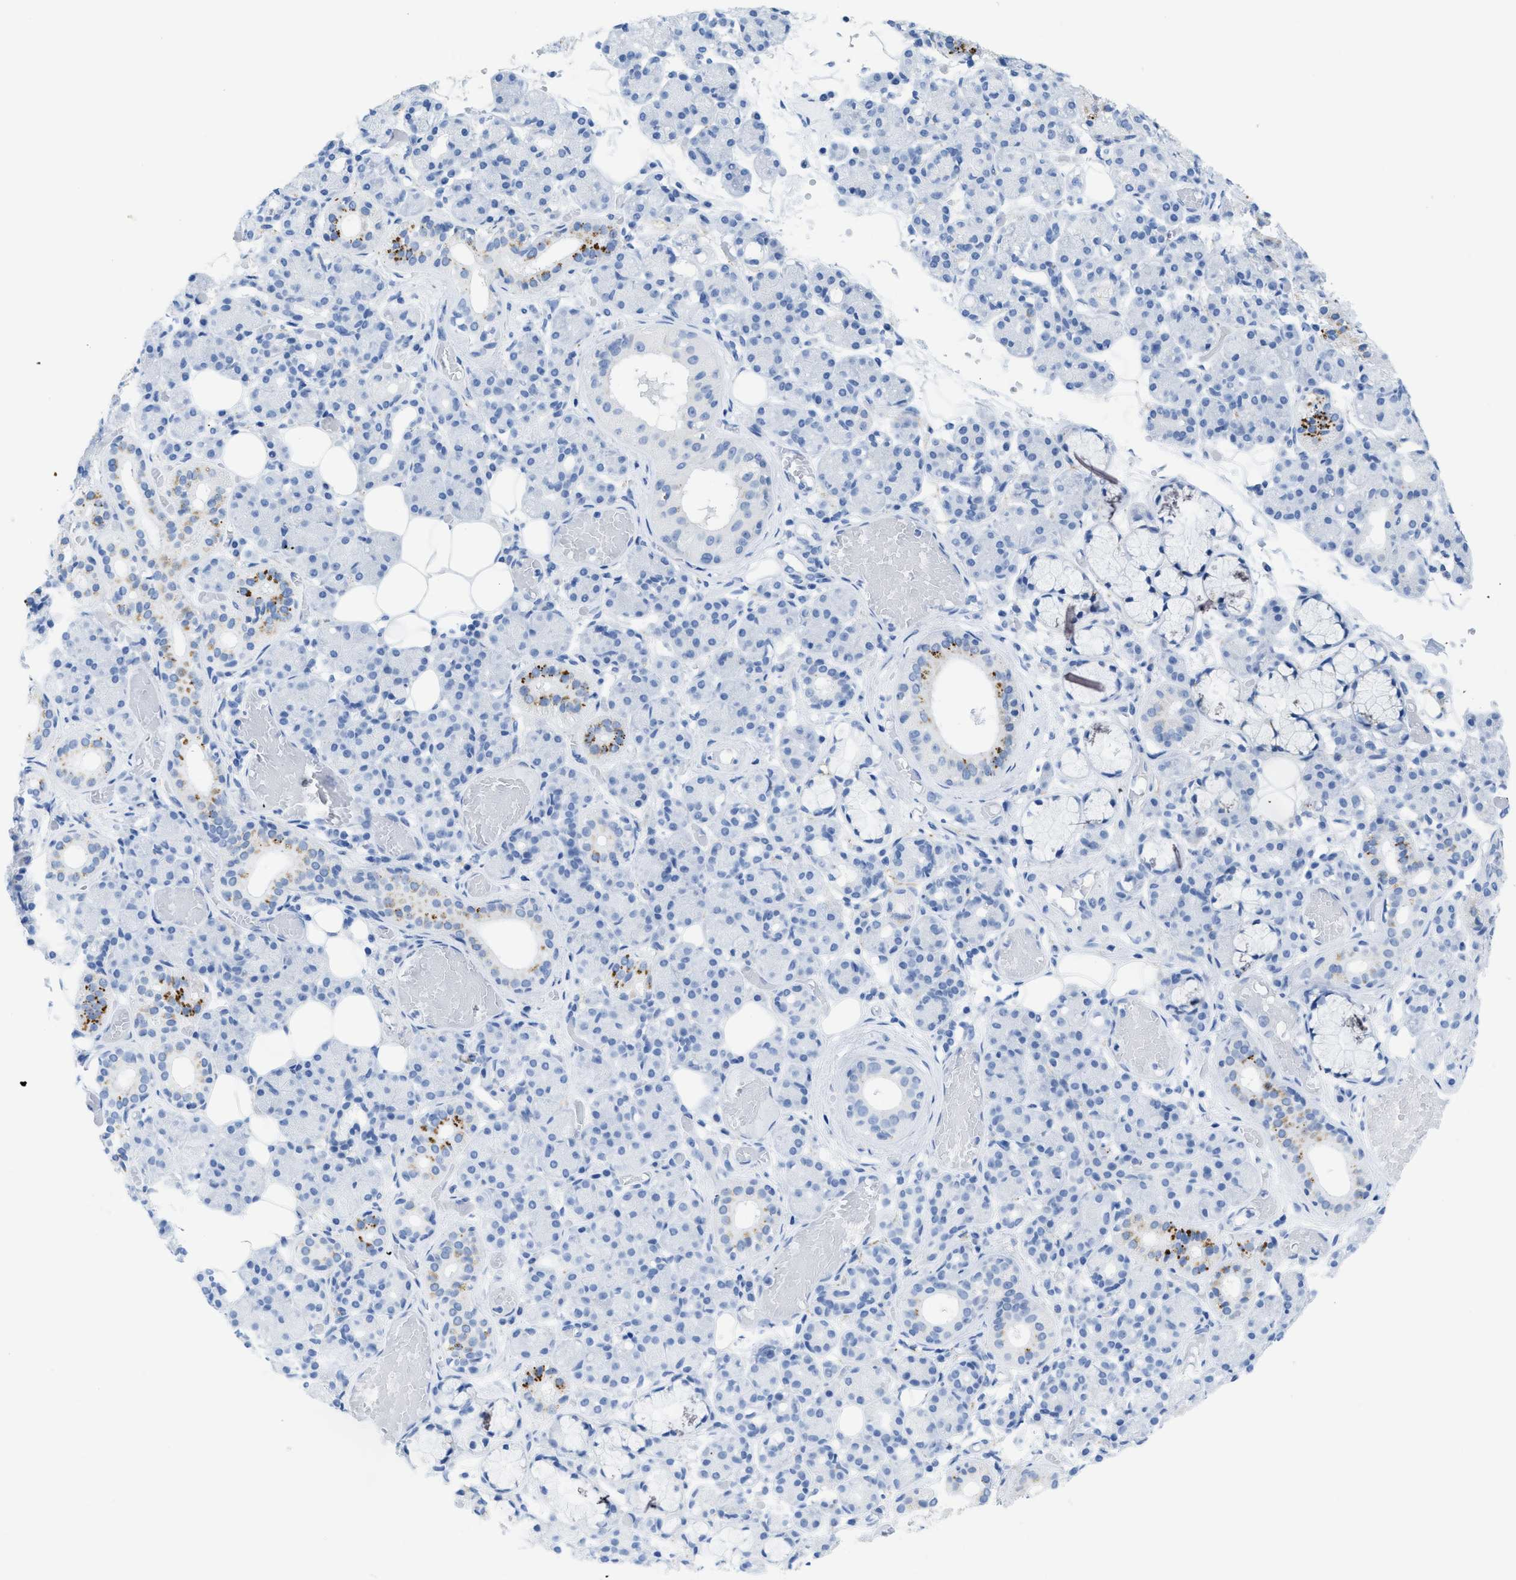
{"staining": {"intensity": "moderate", "quantity": "<25%", "location": "cytoplasmic/membranous"}, "tissue": "salivary gland", "cell_type": "Glandular cells", "image_type": "normal", "snomed": [{"axis": "morphology", "description": "Normal tissue, NOS"}, {"axis": "topography", "description": "Salivary gland"}], "caption": "Immunohistochemical staining of unremarkable salivary gland displays moderate cytoplasmic/membranous protein staining in about <25% of glandular cells. Using DAB (brown) and hematoxylin (blue) stains, captured at high magnification using brightfield microscopy.", "gene": "WDR4", "patient": {"sex": "male", "age": 63}}